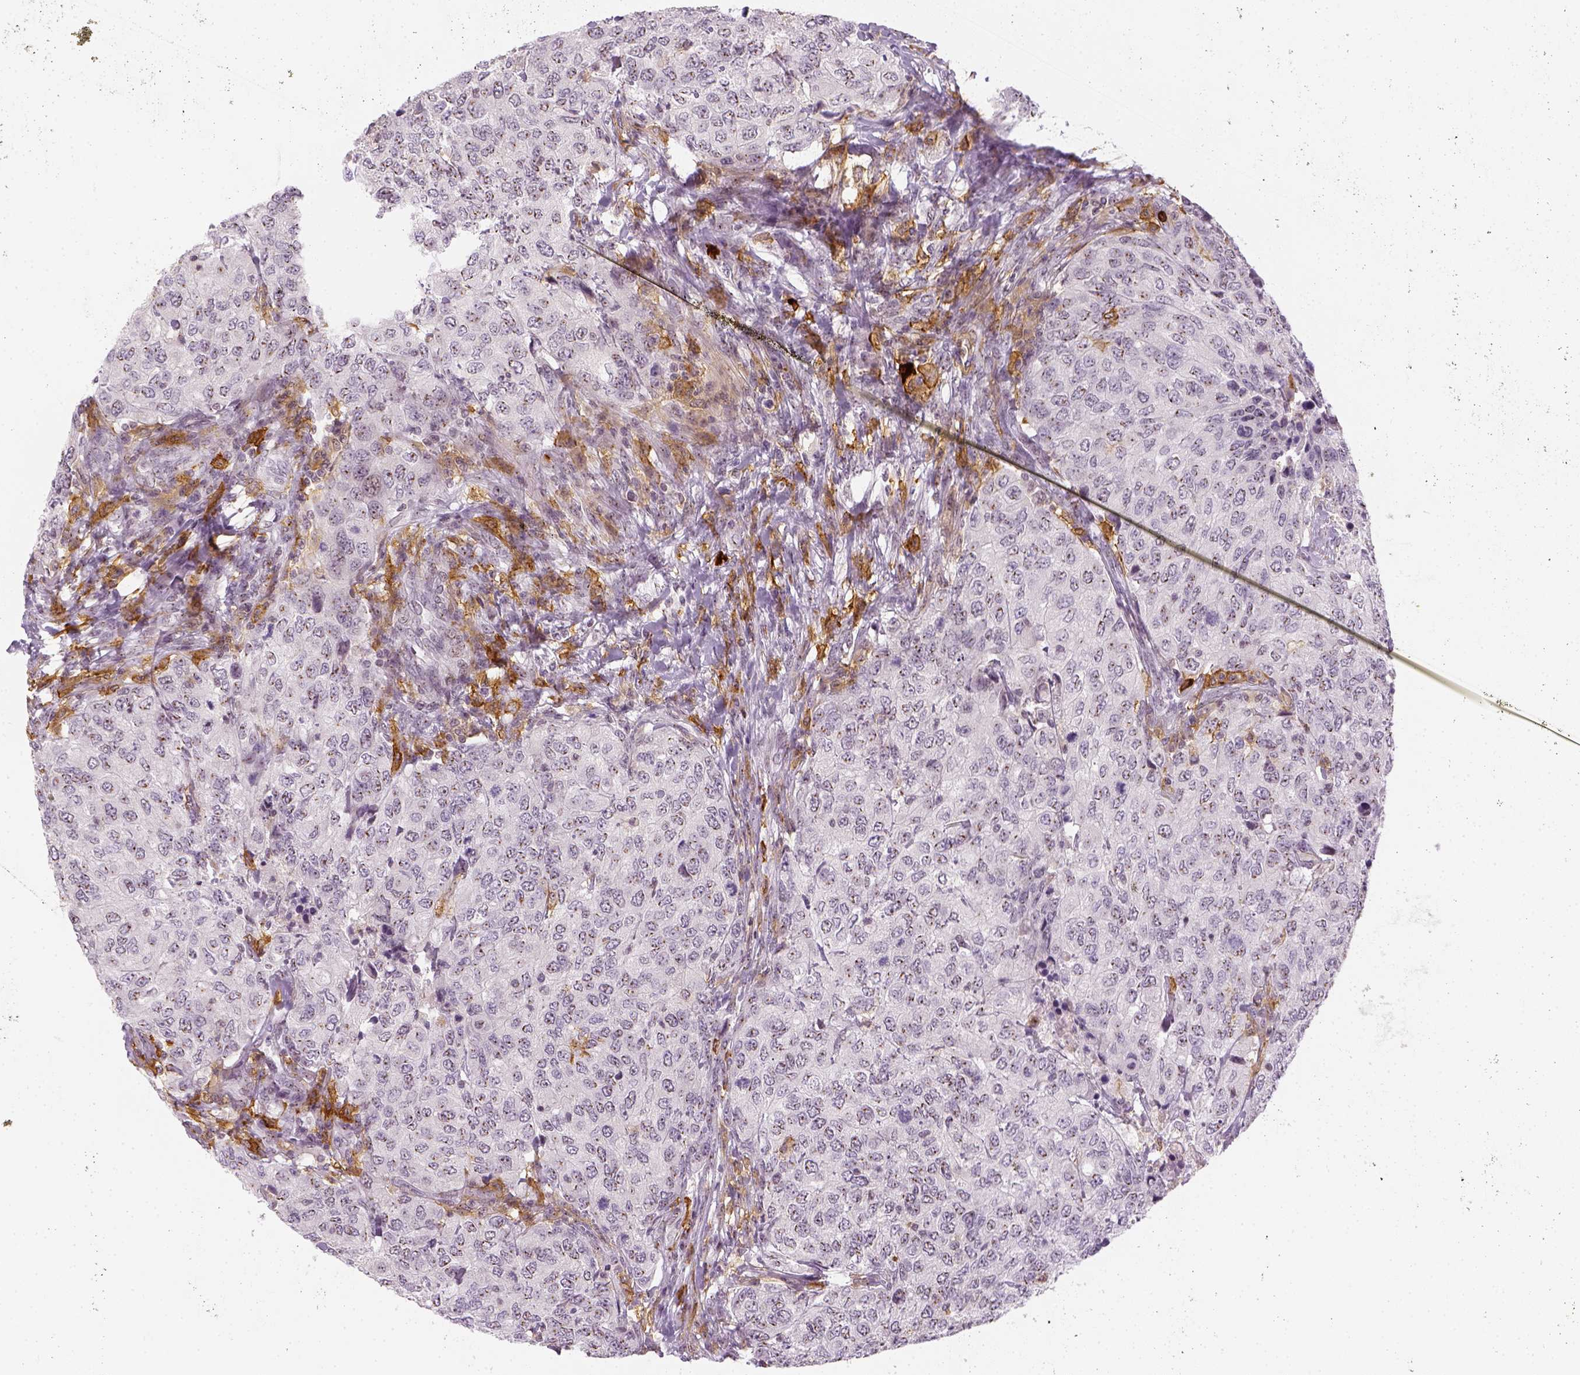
{"staining": {"intensity": "negative", "quantity": "none", "location": "none"}, "tissue": "urothelial cancer", "cell_type": "Tumor cells", "image_type": "cancer", "snomed": [{"axis": "morphology", "description": "Urothelial carcinoma, High grade"}, {"axis": "topography", "description": "Urinary bladder"}], "caption": "The image shows no significant positivity in tumor cells of urothelial carcinoma (high-grade).", "gene": "CD14", "patient": {"sex": "female", "age": 78}}